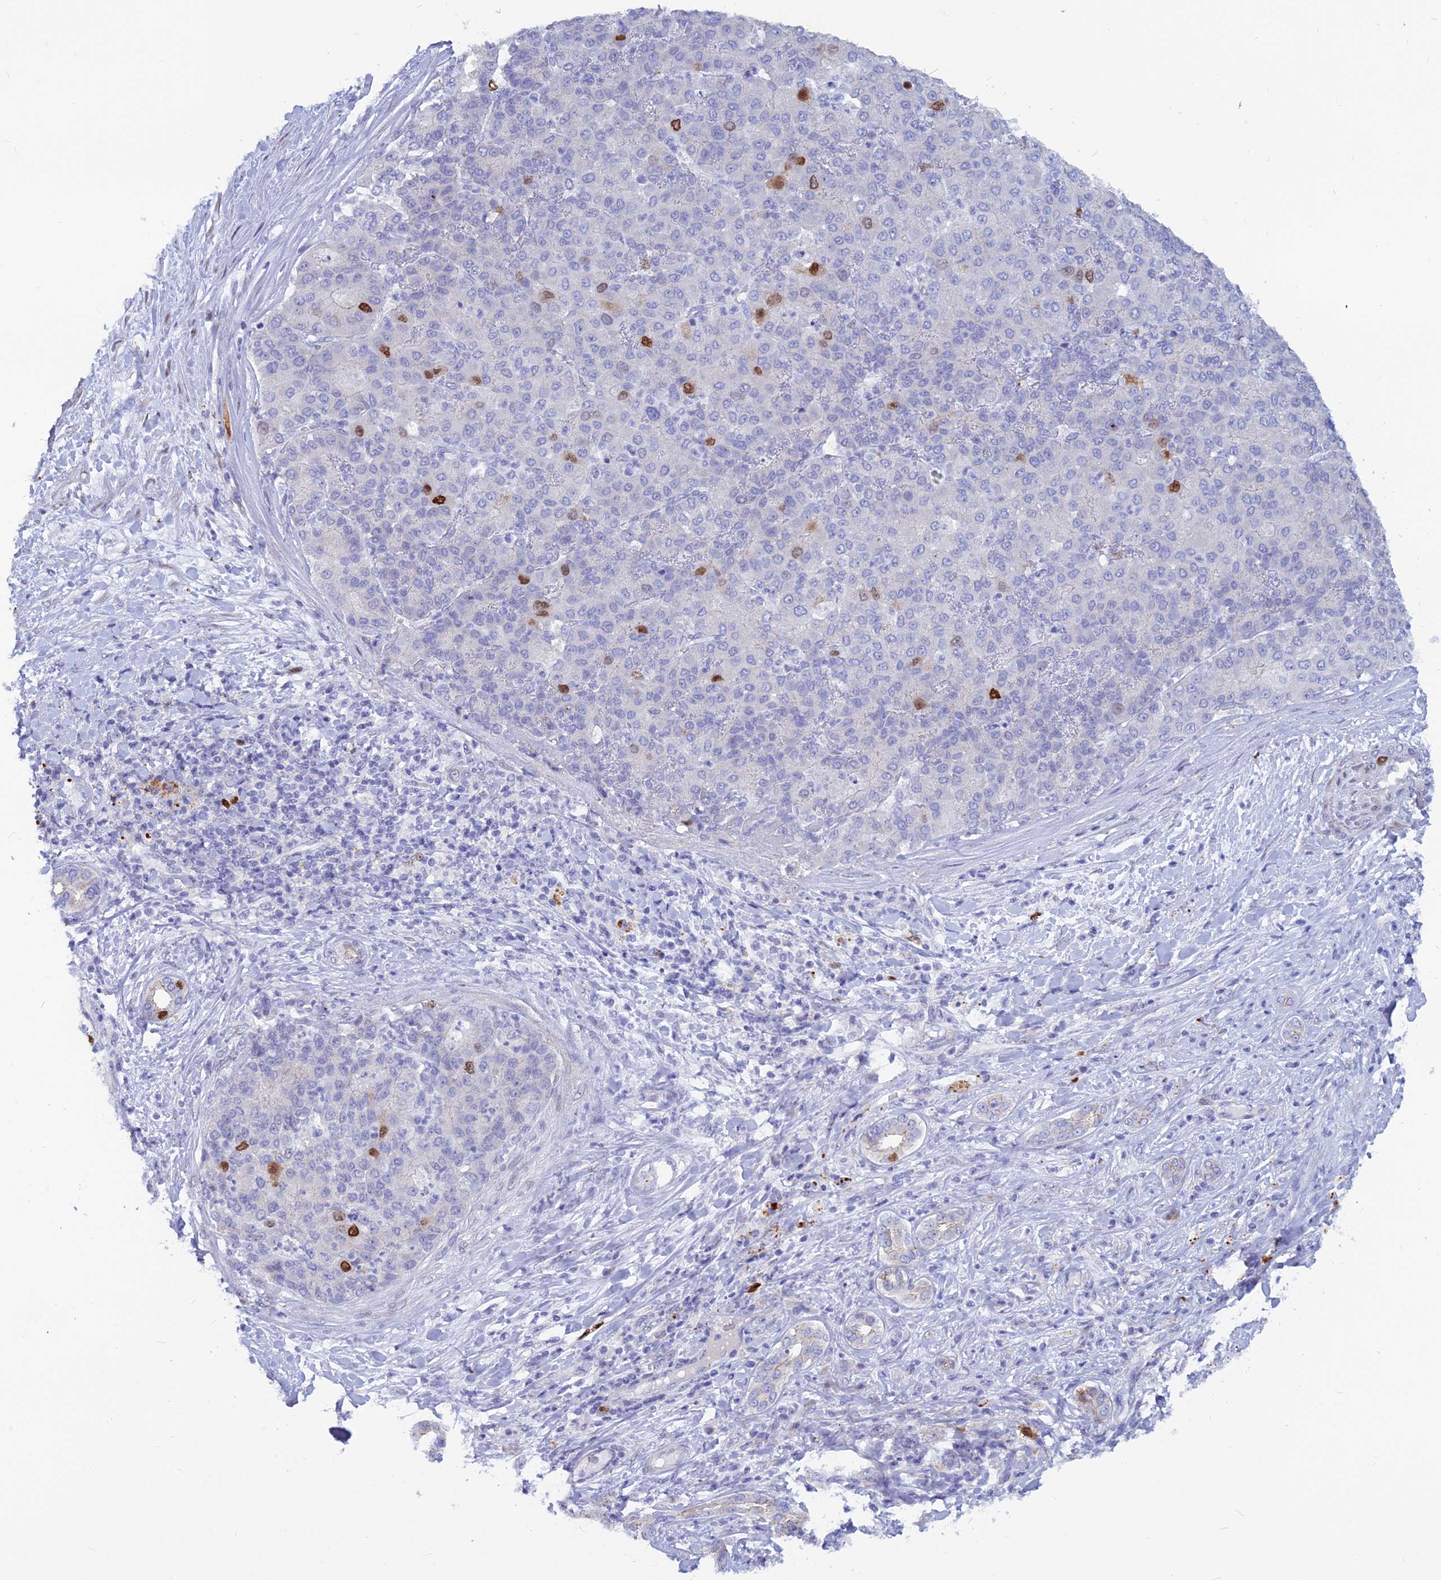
{"staining": {"intensity": "moderate", "quantity": "<25%", "location": "nuclear"}, "tissue": "liver cancer", "cell_type": "Tumor cells", "image_type": "cancer", "snomed": [{"axis": "morphology", "description": "Carcinoma, Hepatocellular, NOS"}, {"axis": "topography", "description": "Liver"}], "caption": "Tumor cells show moderate nuclear positivity in approximately <25% of cells in liver hepatocellular carcinoma.", "gene": "NUSAP1", "patient": {"sex": "male", "age": 65}}